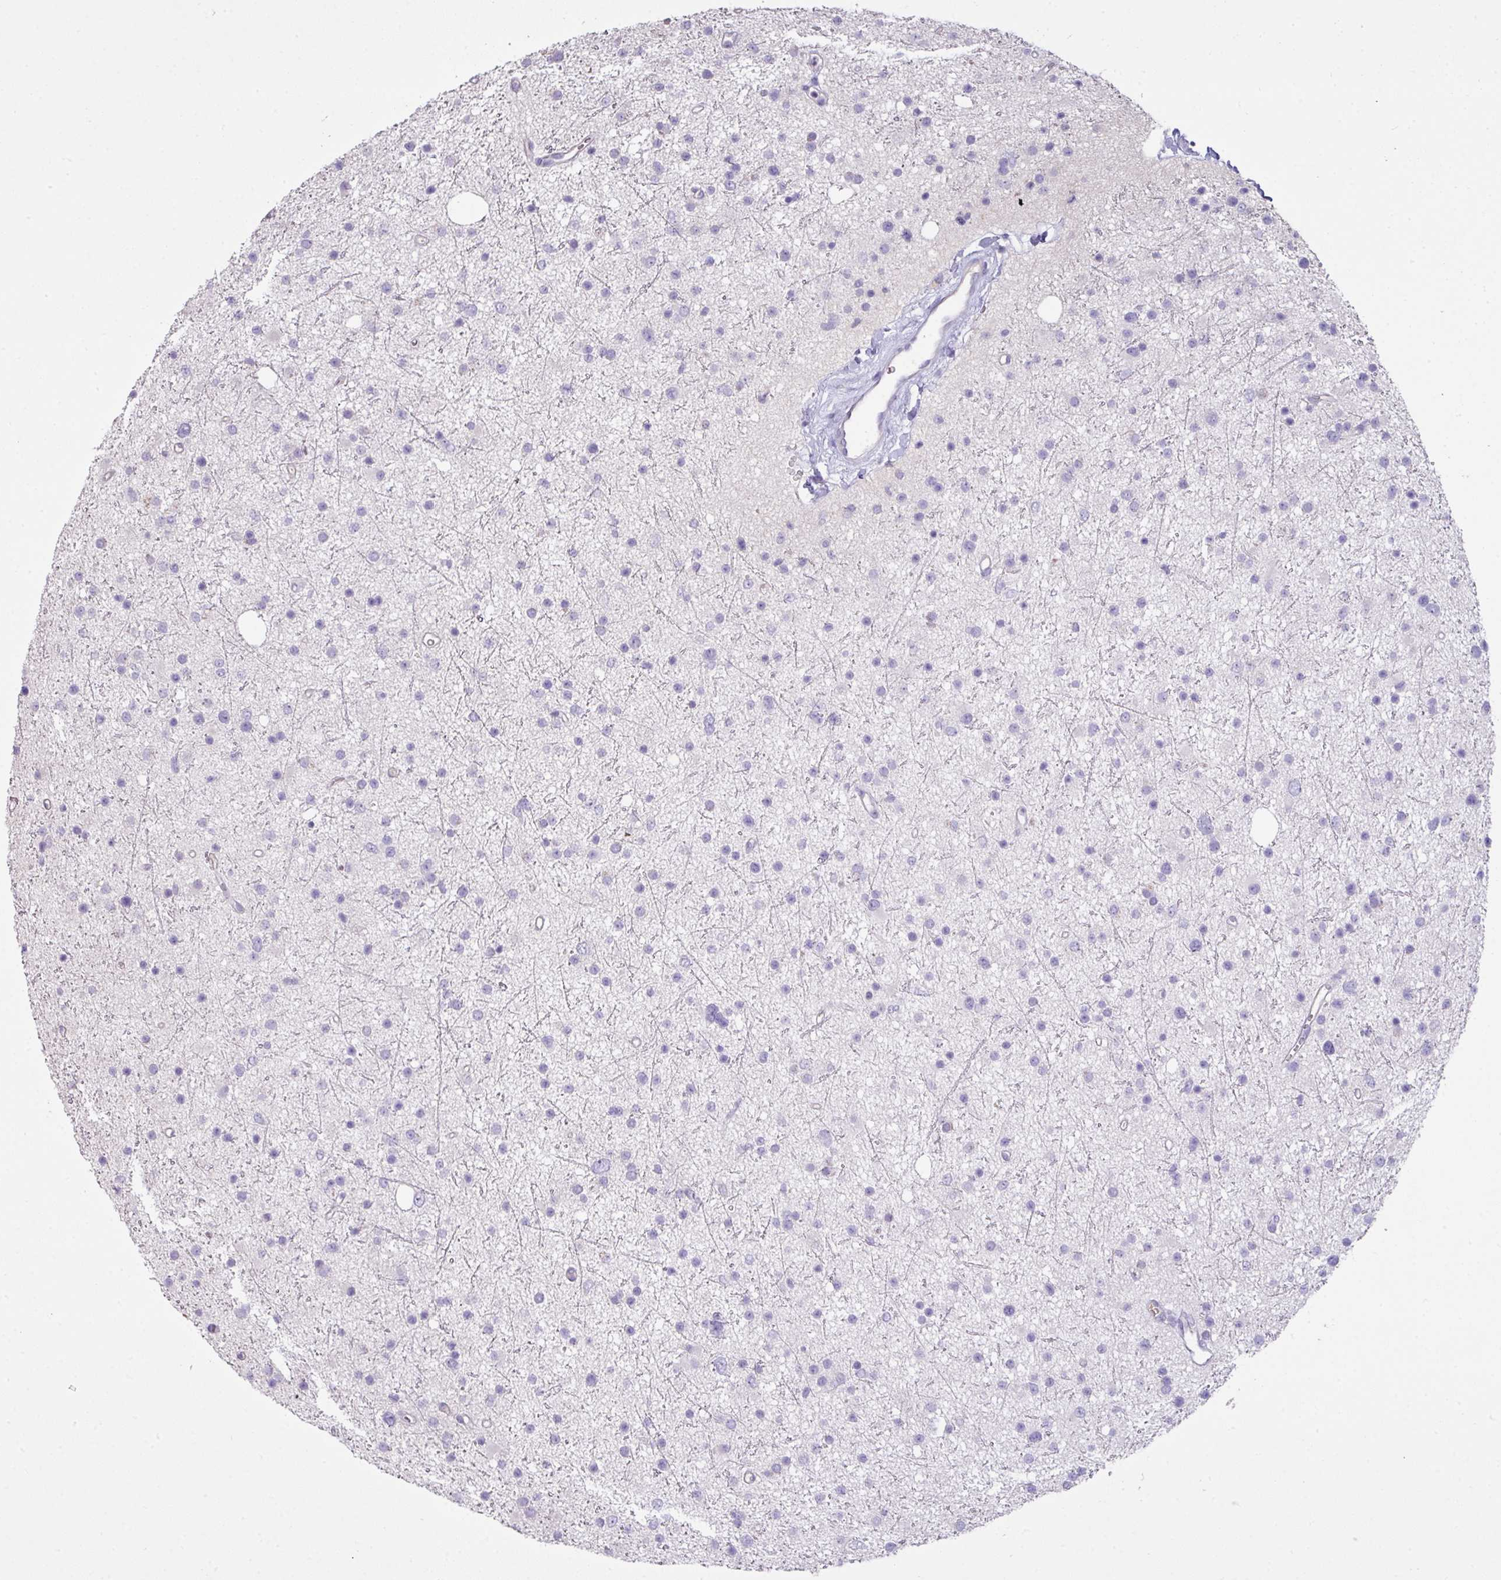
{"staining": {"intensity": "negative", "quantity": "none", "location": "none"}, "tissue": "glioma", "cell_type": "Tumor cells", "image_type": "cancer", "snomed": [{"axis": "morphology", "description": "Glioma, malignant, Low grade"}, {"axis": "topography", "description": "Cerebral cortex"}], "caption": "Low-grade glioma (malignant) stained for a protein using immunohistochemistry reveals no staining tumor cells.", "gene": "OR6C6", "patient": {"sex": "female", "age": 39}}